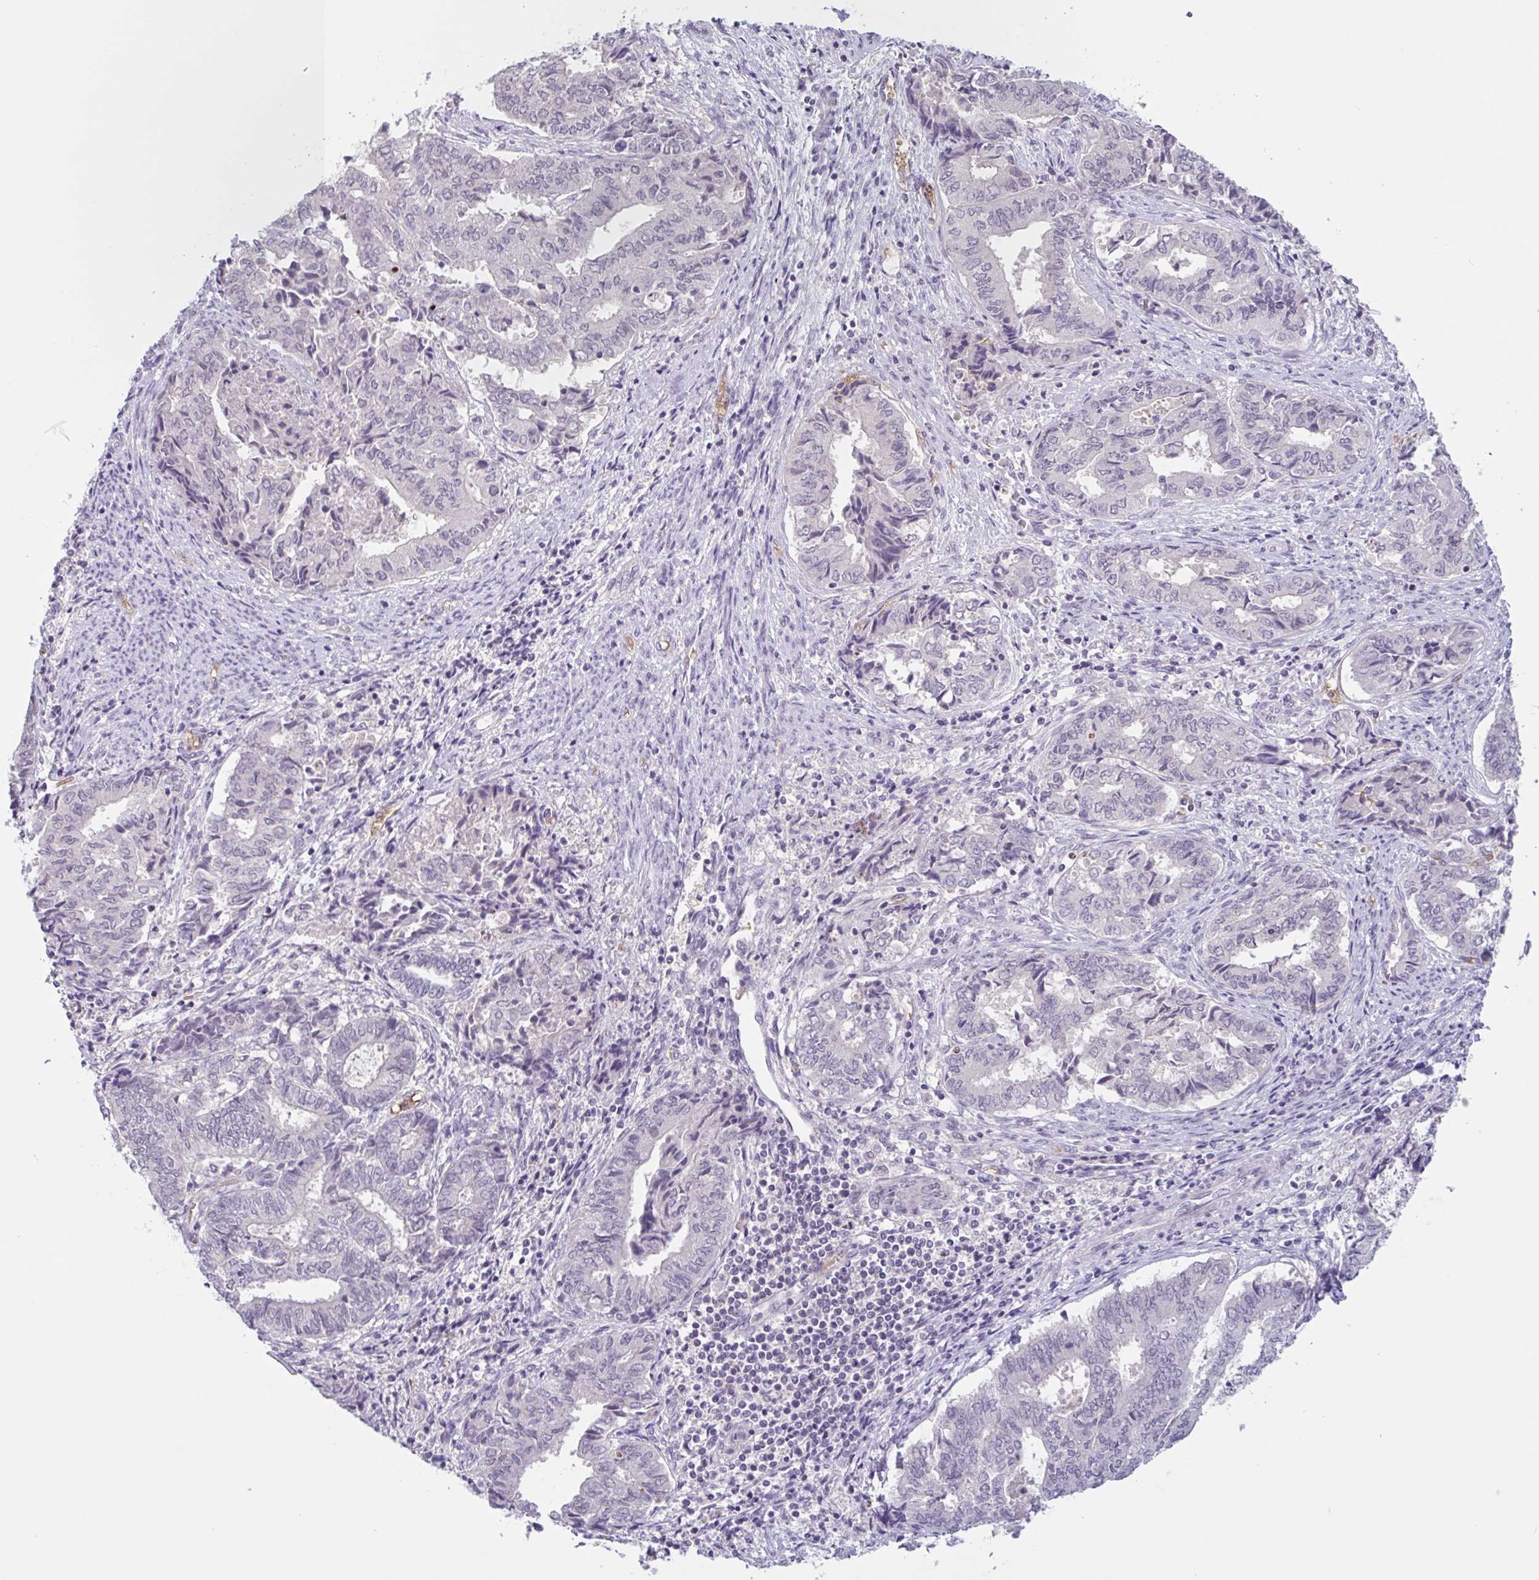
{"staining": {"intensity": "negative", "quantity": "none", "location": "none"}, "tissue": "endometrial cancer", "cell_type": "Tumor cells", "image_type": "cancer", "snomed": [{"axis": "morphology", "description": "Adenocarcinoma, NOS"}, {"axis": "topography", "description": "Endometrium"}], "caption": "Photomicrograph shows no significant protein positivity in tumor cells of endometrial cancer (adenocarcinoma).", "gene": "RHAG", "patient": {"sex": "female", "age": 80}}